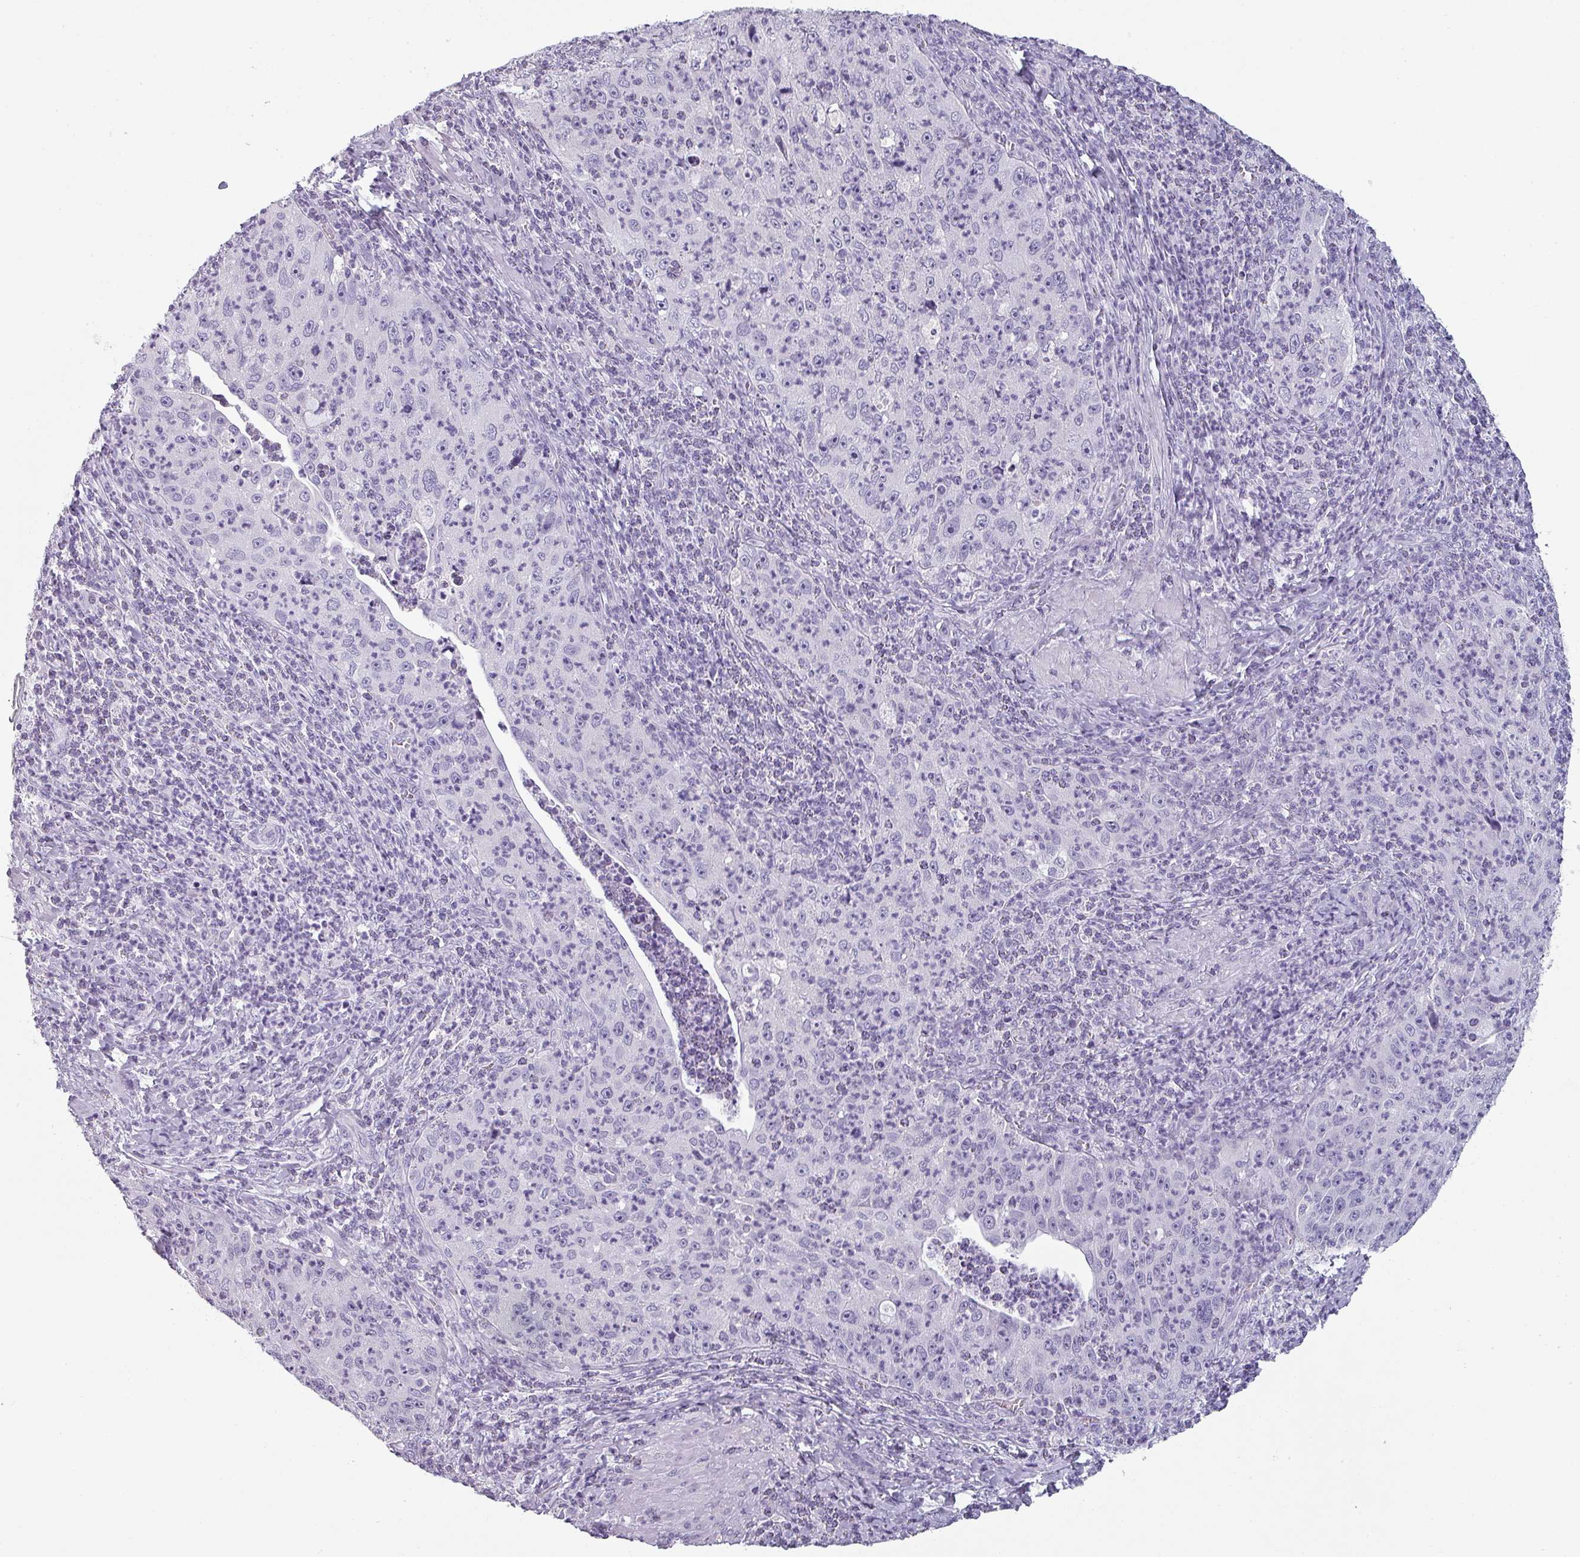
{"staining": {"intensity": "negative", "quantity": "none", "location": "none"}, "tissue": "cervical cancer", "cell_type": "Tumor cells", "image_type": "cancer", "snomed": [{"axis": "morphology", "description": "Squamous cell carcinoma, NOS"}, {"axis": "topography", "description": "Cervix"}], "caption": "Micrograph shows no protein positivity in tumor cells of squamous cell carcinoma (cervical) tissue.", "gene": "SFTPA1", "patient": {"sex": "female", "age": 30}}